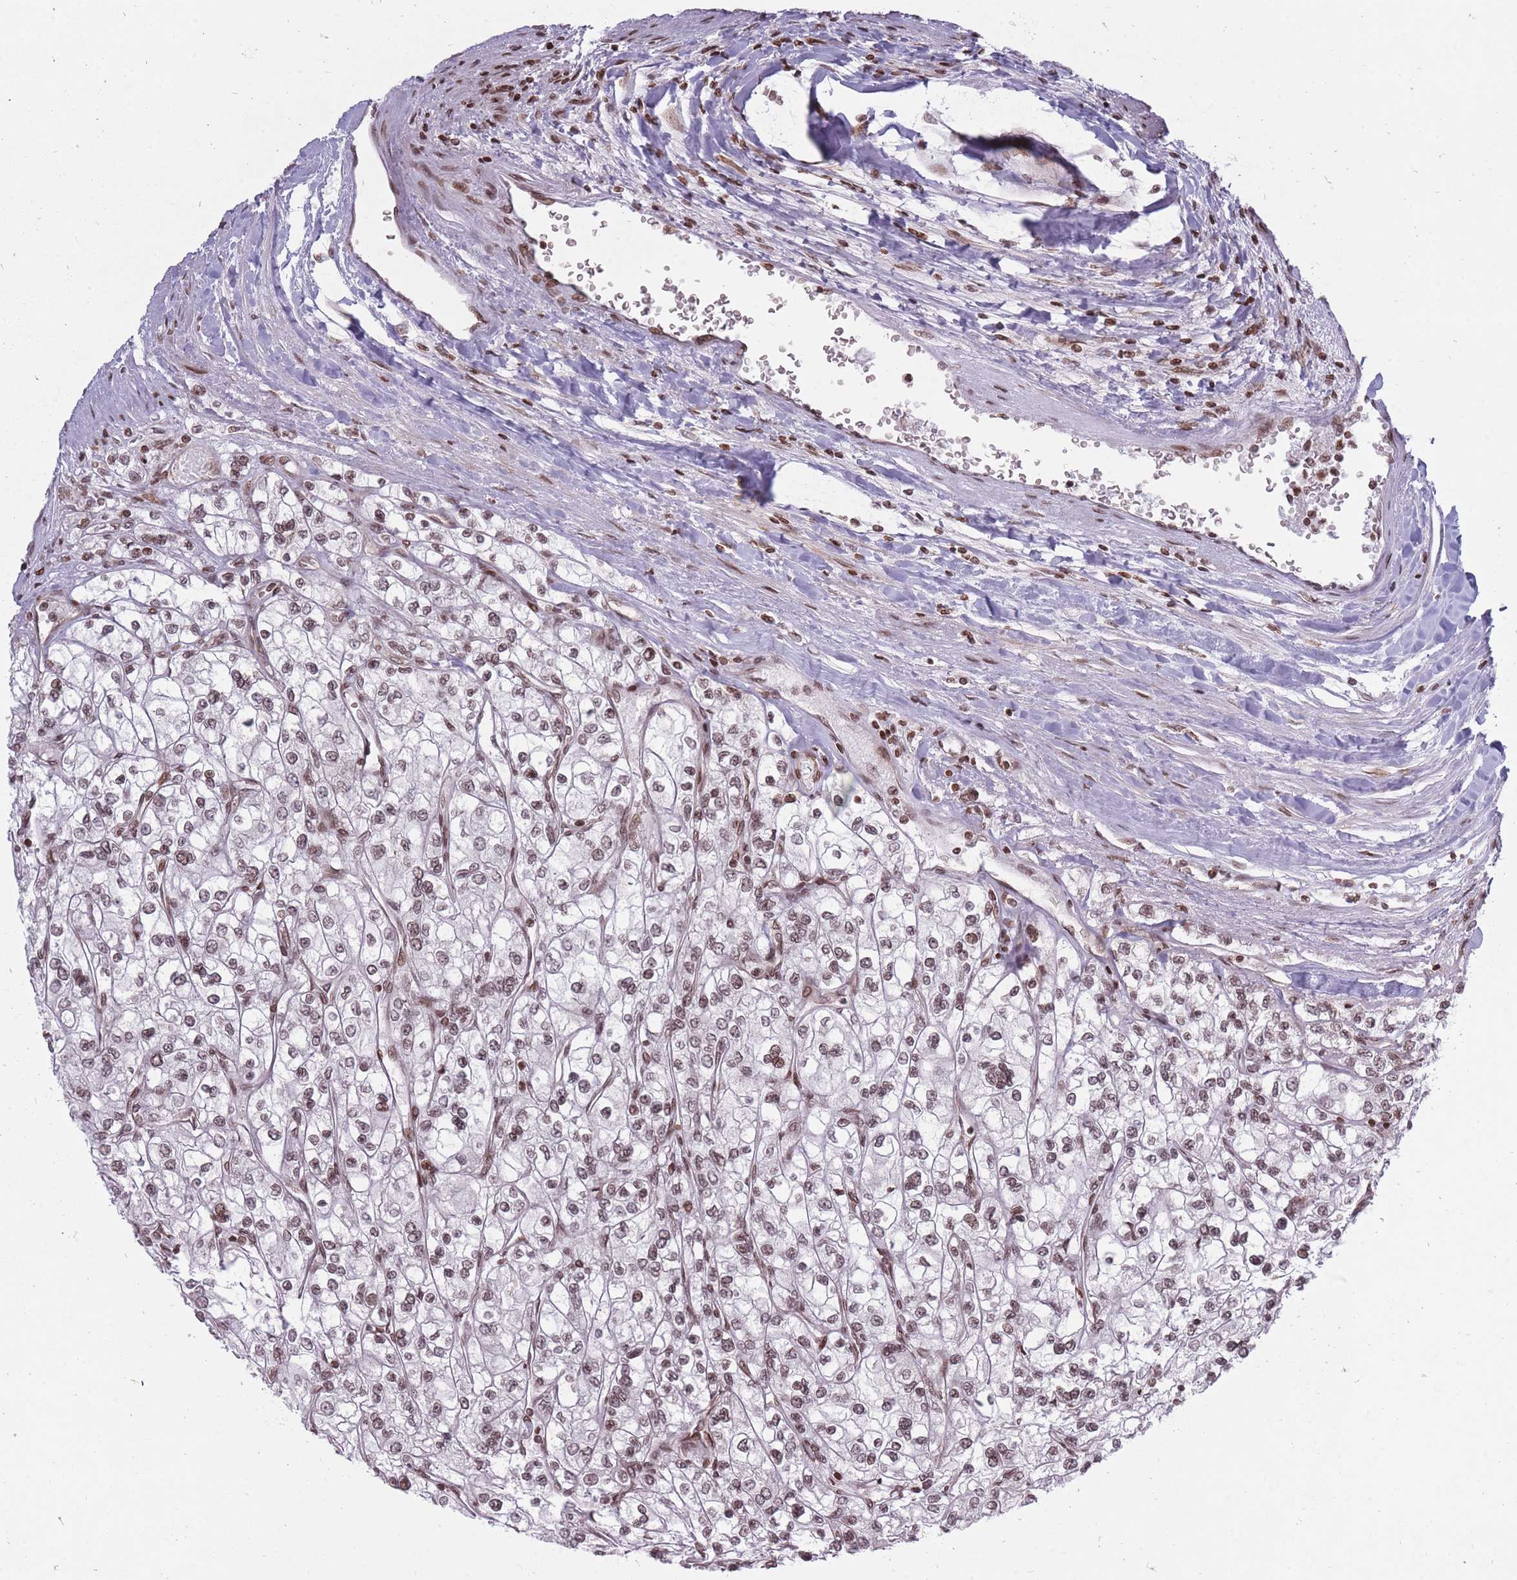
{"staining": {"intensity": "moderate", "quantity": "25%-75%", "location": "nuclear"}, "tissue": "renal cancer", "cell_type": "Tumor cells", "image_type": "cancer", "snomed": [{"axis": "morphology", "description": "Adenocarcinoma, NOS"}, {"axis": "topography", "description": "Kidney"}], "caption": "The image exhibits immunohistochemical staining of renal cancer (adenocarcinoma). There is moderate nuclear positivity is present in about 25%-75% of tumor cells. (Stains: DAB in brown, nuclei in blue, Microscopy: brightfield microscopy at high magnification).", "gene": "TMC6", "patient": {"sex": "male", "age": 80}}